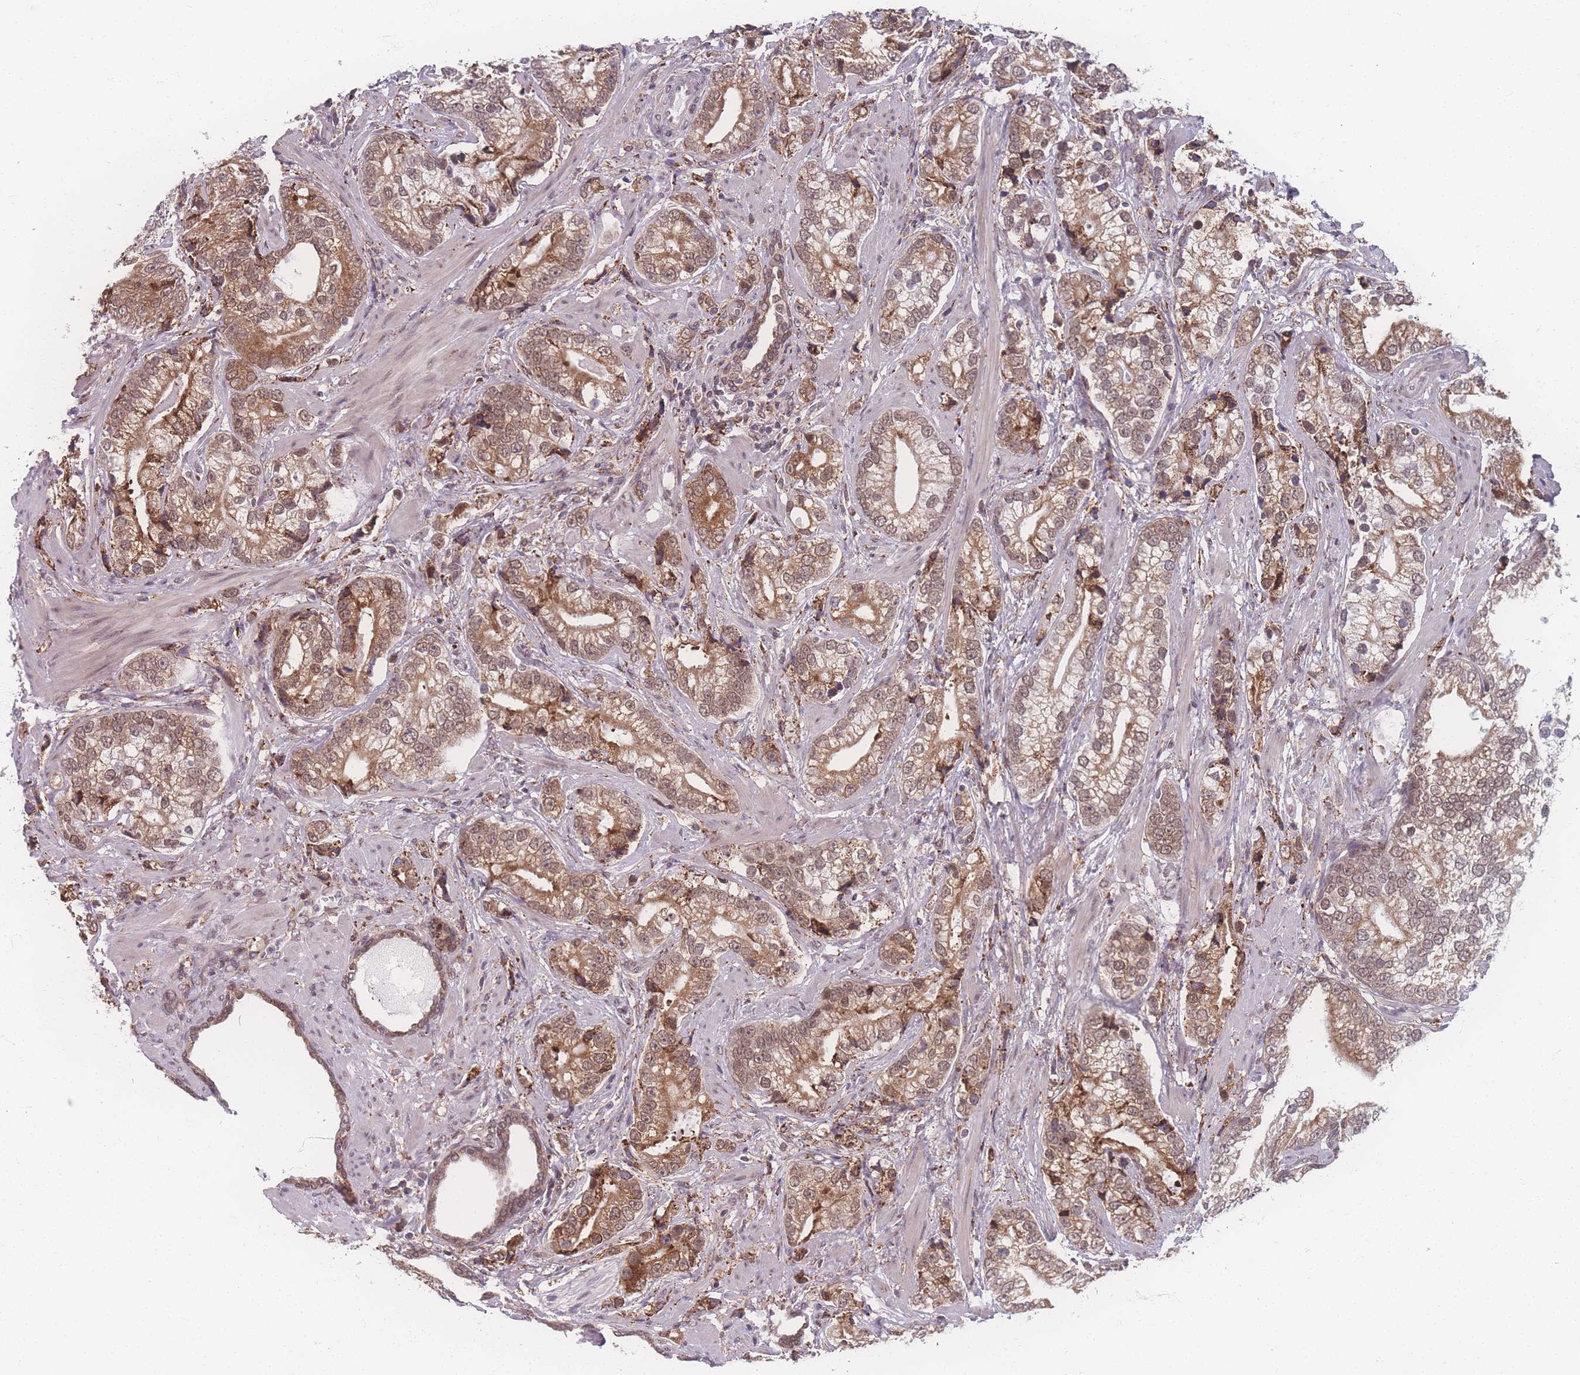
{"staining": {"intensity": "moderate", "quantity": ">75%", "location": "cytoplasmic/membranous,nuclear"}, "tissue": "prostate cancer", "cell_type": "Tumor cells", "image_type": "cancer", "snomed": [{"axis": "morphology", "description": "Adenocarcinoma, High grade"}, {"axis": "topography", "description": "Prostate"}], "caption": "The micrograph reveals a brown stain indicating the presence of a protein in the cytoplasmic/membranous and nuclear of tumor cells in prostate cancer (adenocarcinoma (high-grade)).", "gene": "ZC3H13", "patient": {"sex": "male", "age": 75}}